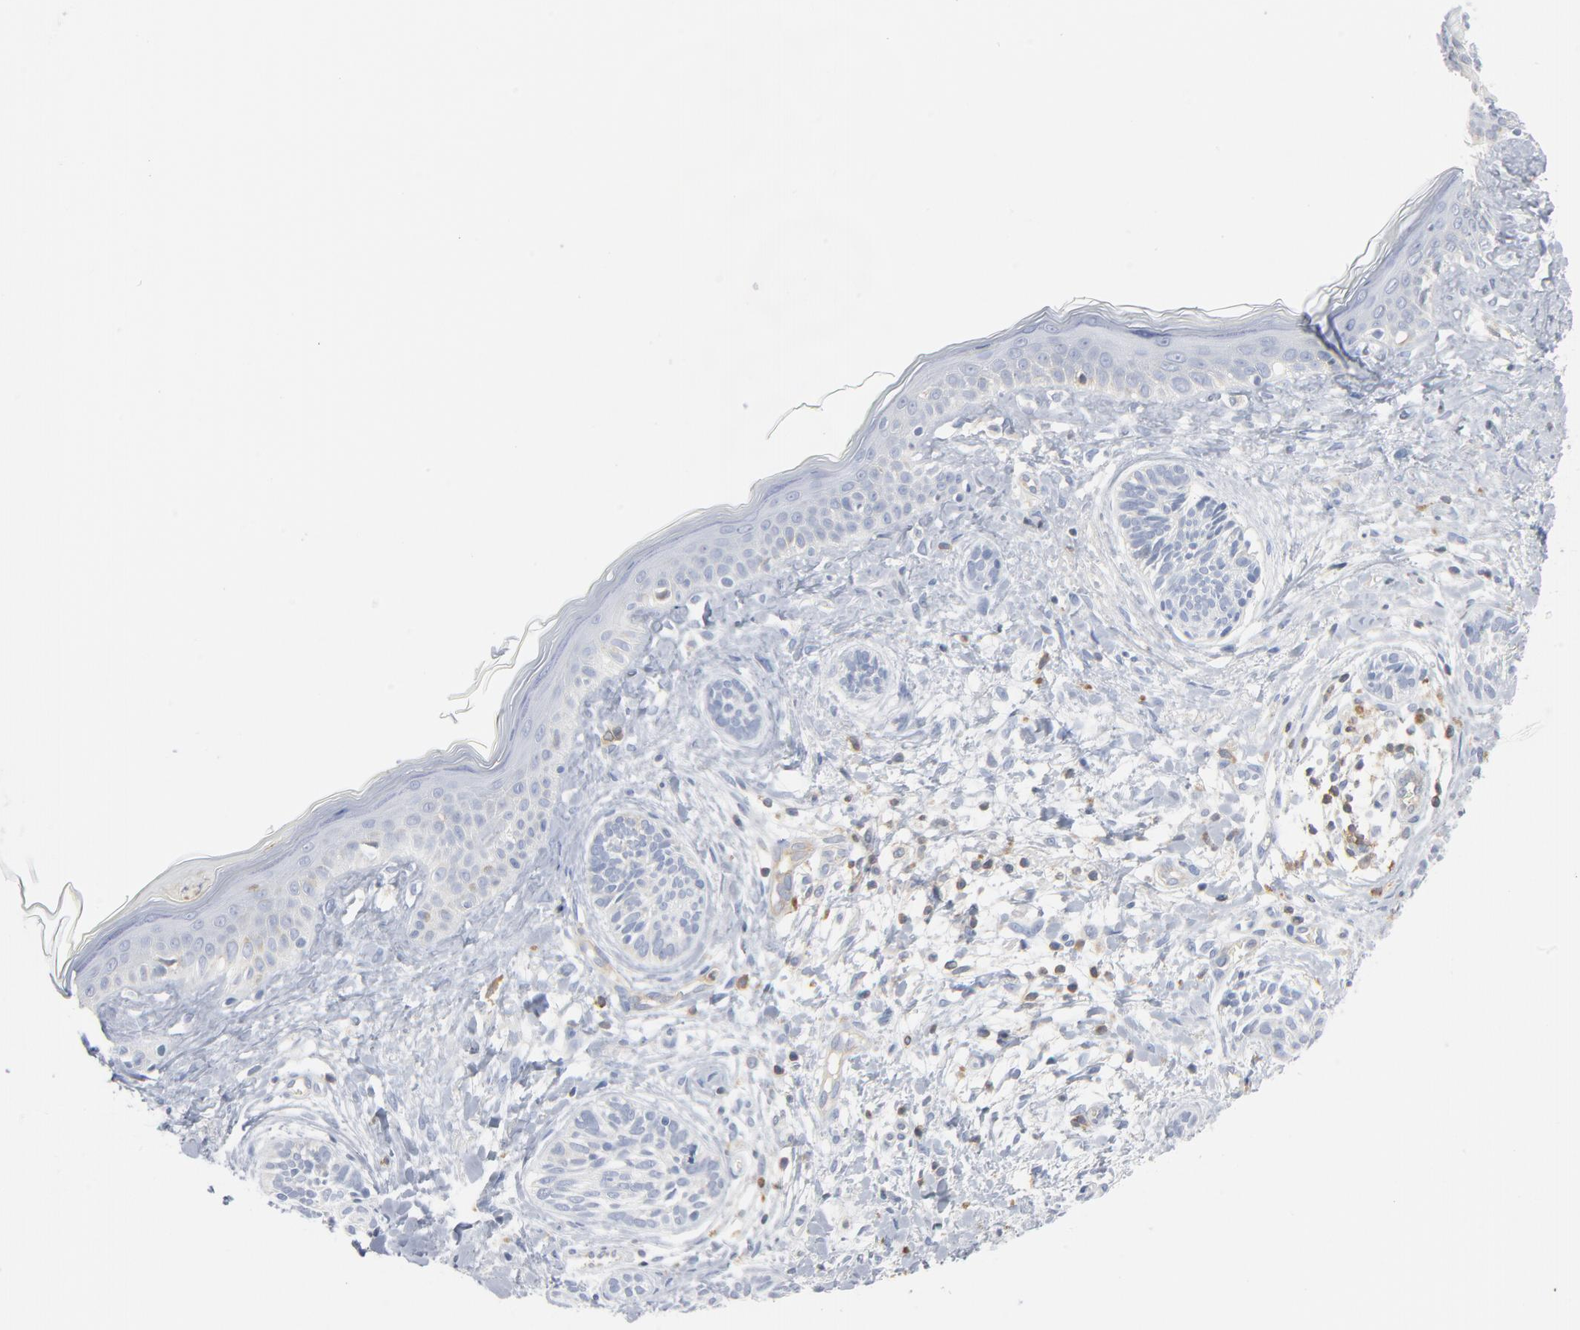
{"staining": {"intensity": "weak", "quantity": "<25%", "location": "cytoplasmic/membranous"}, "tissue": "skin cancer", "cell_type": "Tumor cells", "image_type": "cancer", "snomed": [{"axis": "morphology", "description": "Normal tissue, NOS"}, {"axis": "morphology", "description": "Basal cell carcinoma"}, {"axis": "topography", "description": "Skin"}], "caption": "Tumor cells are negative for brown protein staining in skin cancer. Nuclei are stained in blue.", "gene": "PTK2B", "patient": {"sex": "male", "age": 63}}